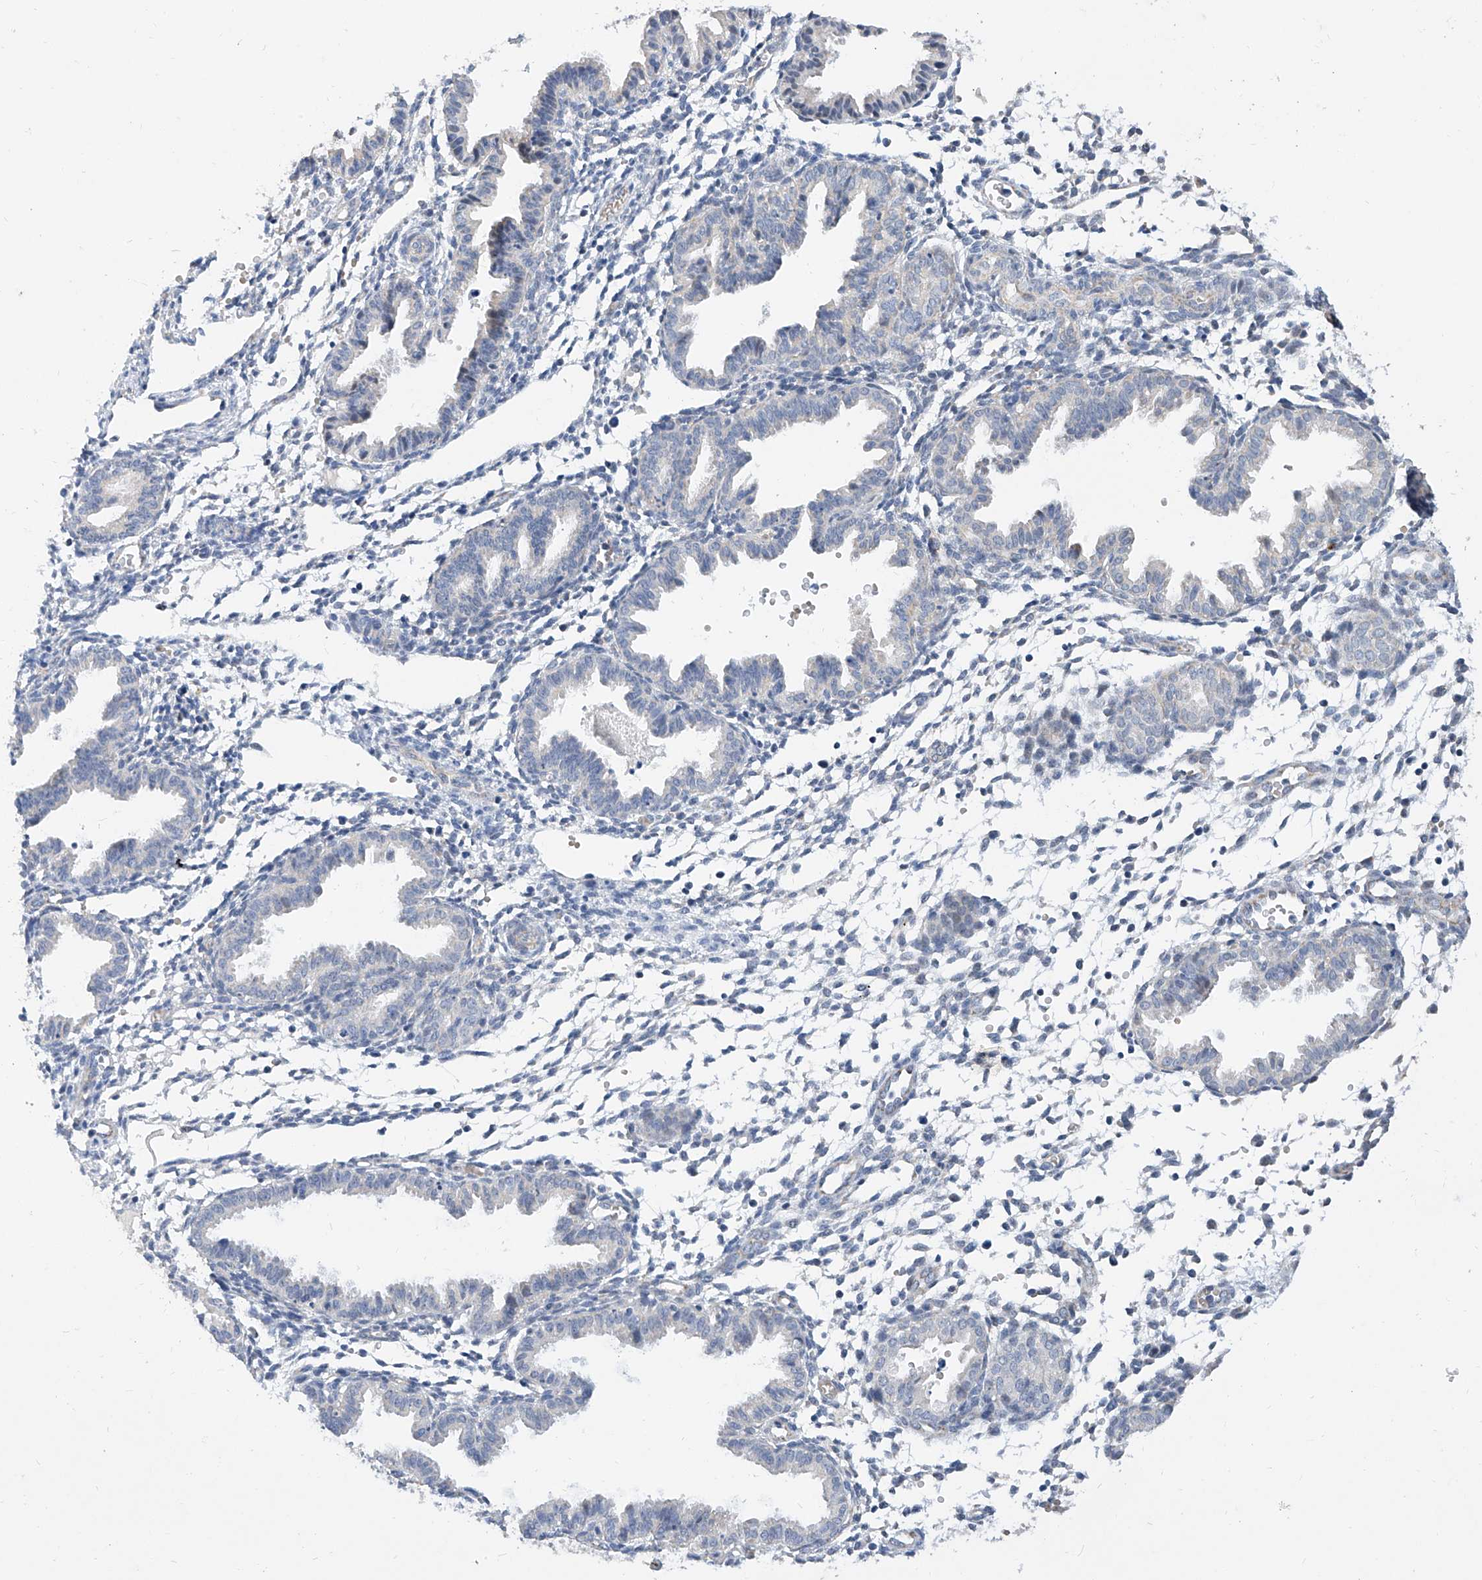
{"staining": {"intensity": "negative", "quantity": "none", "location": "none"}, "tissue": "endometrium", "cell_type": "Cells in endometrial stroma", "image_type": "normal", "snomed": [{"axis": "morphology", "description": "Normal tissue, NOS"}, {"axis": "topography", "description": "Endometrium"}], "caption": "Protein analysis of normal endometrium exhibits no significant positivity in cells in endometrial stroma. (IHC, brightfield microscopy, high magnification).", "gene": "BPTF", "patient": {"sex": "female", "age": 33}}